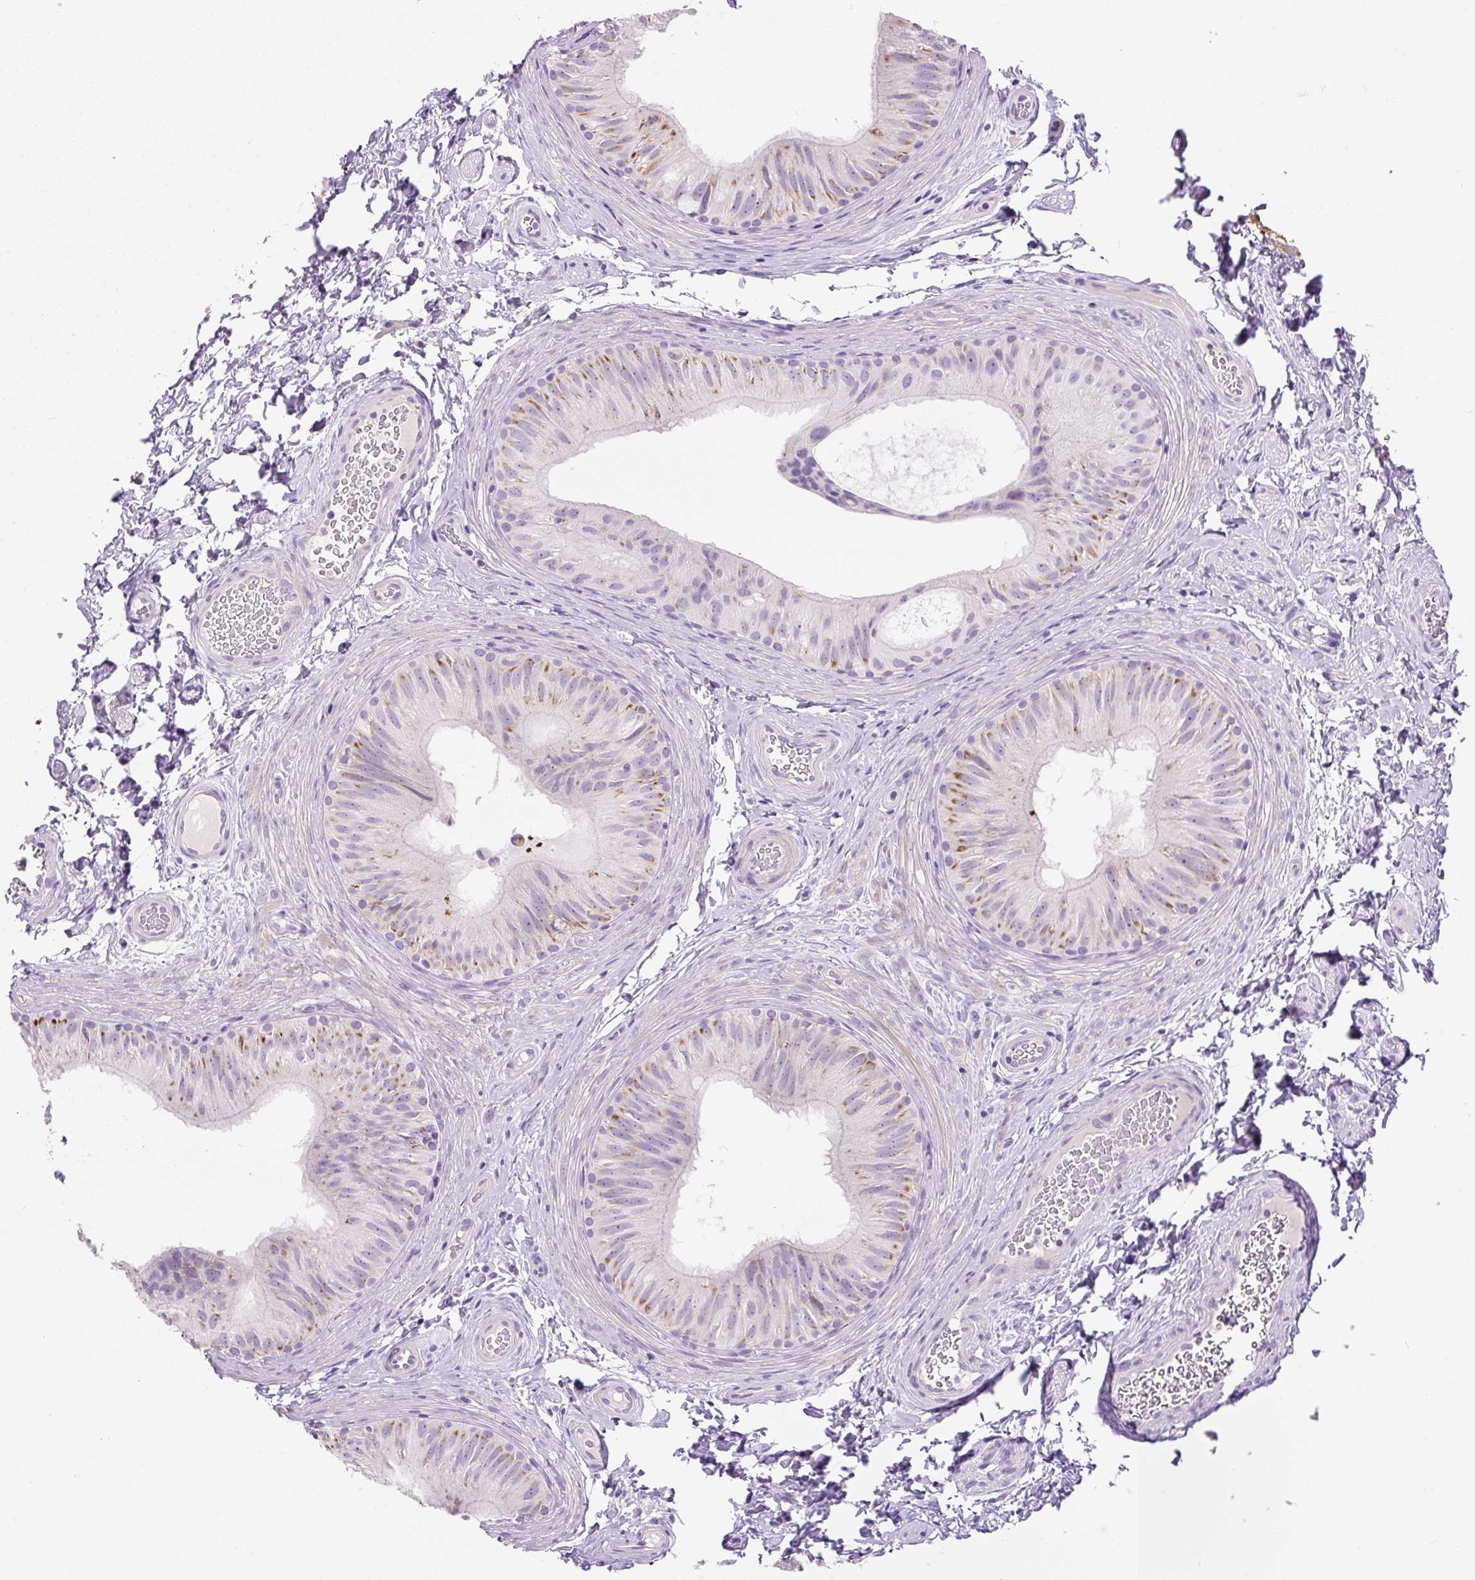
{"staining": {"intensity": "moderate", "quantity": "25%-75%", "location": "cytoplasmic/membranous"}, "tissue": "epididymis", "cell_type": "Glandular cells", "image_type": "normal", "snomed": [{"axis": "morphology", "description": "Normal tissue, NOS"}, {"axis": "topography", "description": "Epididymis"}], "caption": "Immunohistochemical staining of benign epididymis reveals moderate cytoplasmic/membranous protein staining in approximately 25%-75% of glandular cells. Nuclei are stained in blue.", "gene": "OGDHL", "patient": {"sex": "male", "age": 24}}